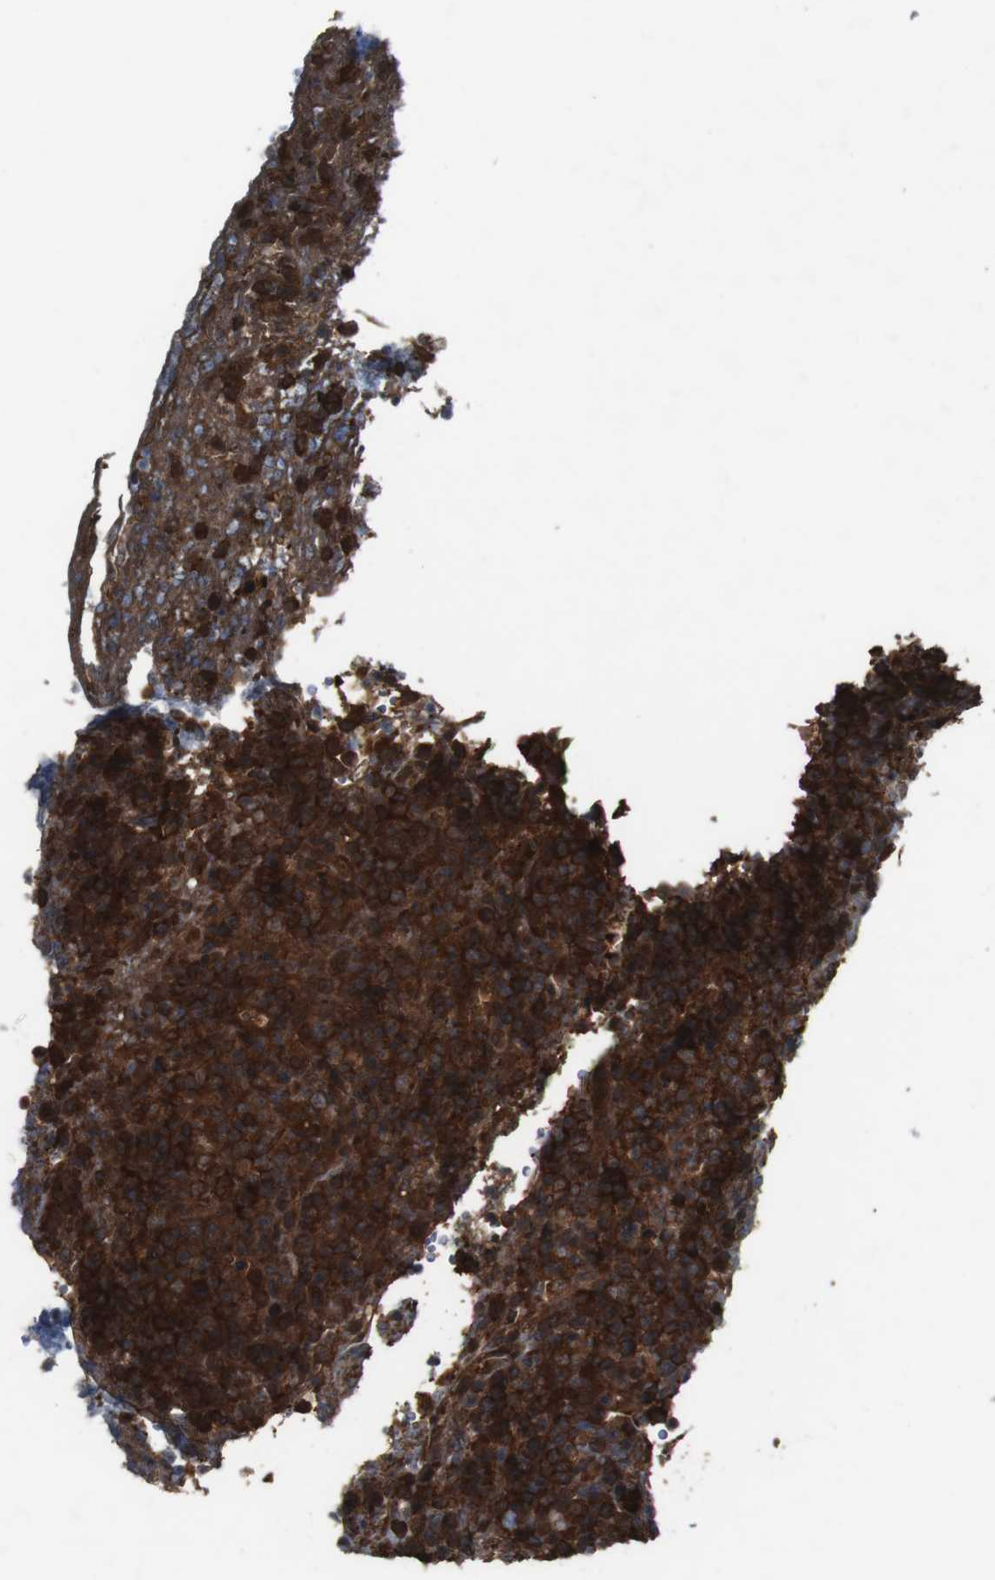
{"staining": {"intensity": "strong", "quantity": ">75%", "location": "cytoplasmic/membranous"}, "tissue": "lymphoma", "cell_type": "Tumor cells", "image_type": "cancer", "snomed": [{"axis": "morphology", "description": "Malignant lymphoma, non-Hodgkin's type, High grade"}, {"axis": "topography", "description": "Lymph node"}], "caption": "High-grade malignant lymphoma, non-Hodgkin's type stained with immunohistochemistry (IHC) reveals strong cytoplasmic/membranous staining in about >75% of tumor cells. (brown staining indicates protein expression, while blue staining denotes nuclei).", "gene": "BAG4", "patient": {"sex": "female", "age": 76}}